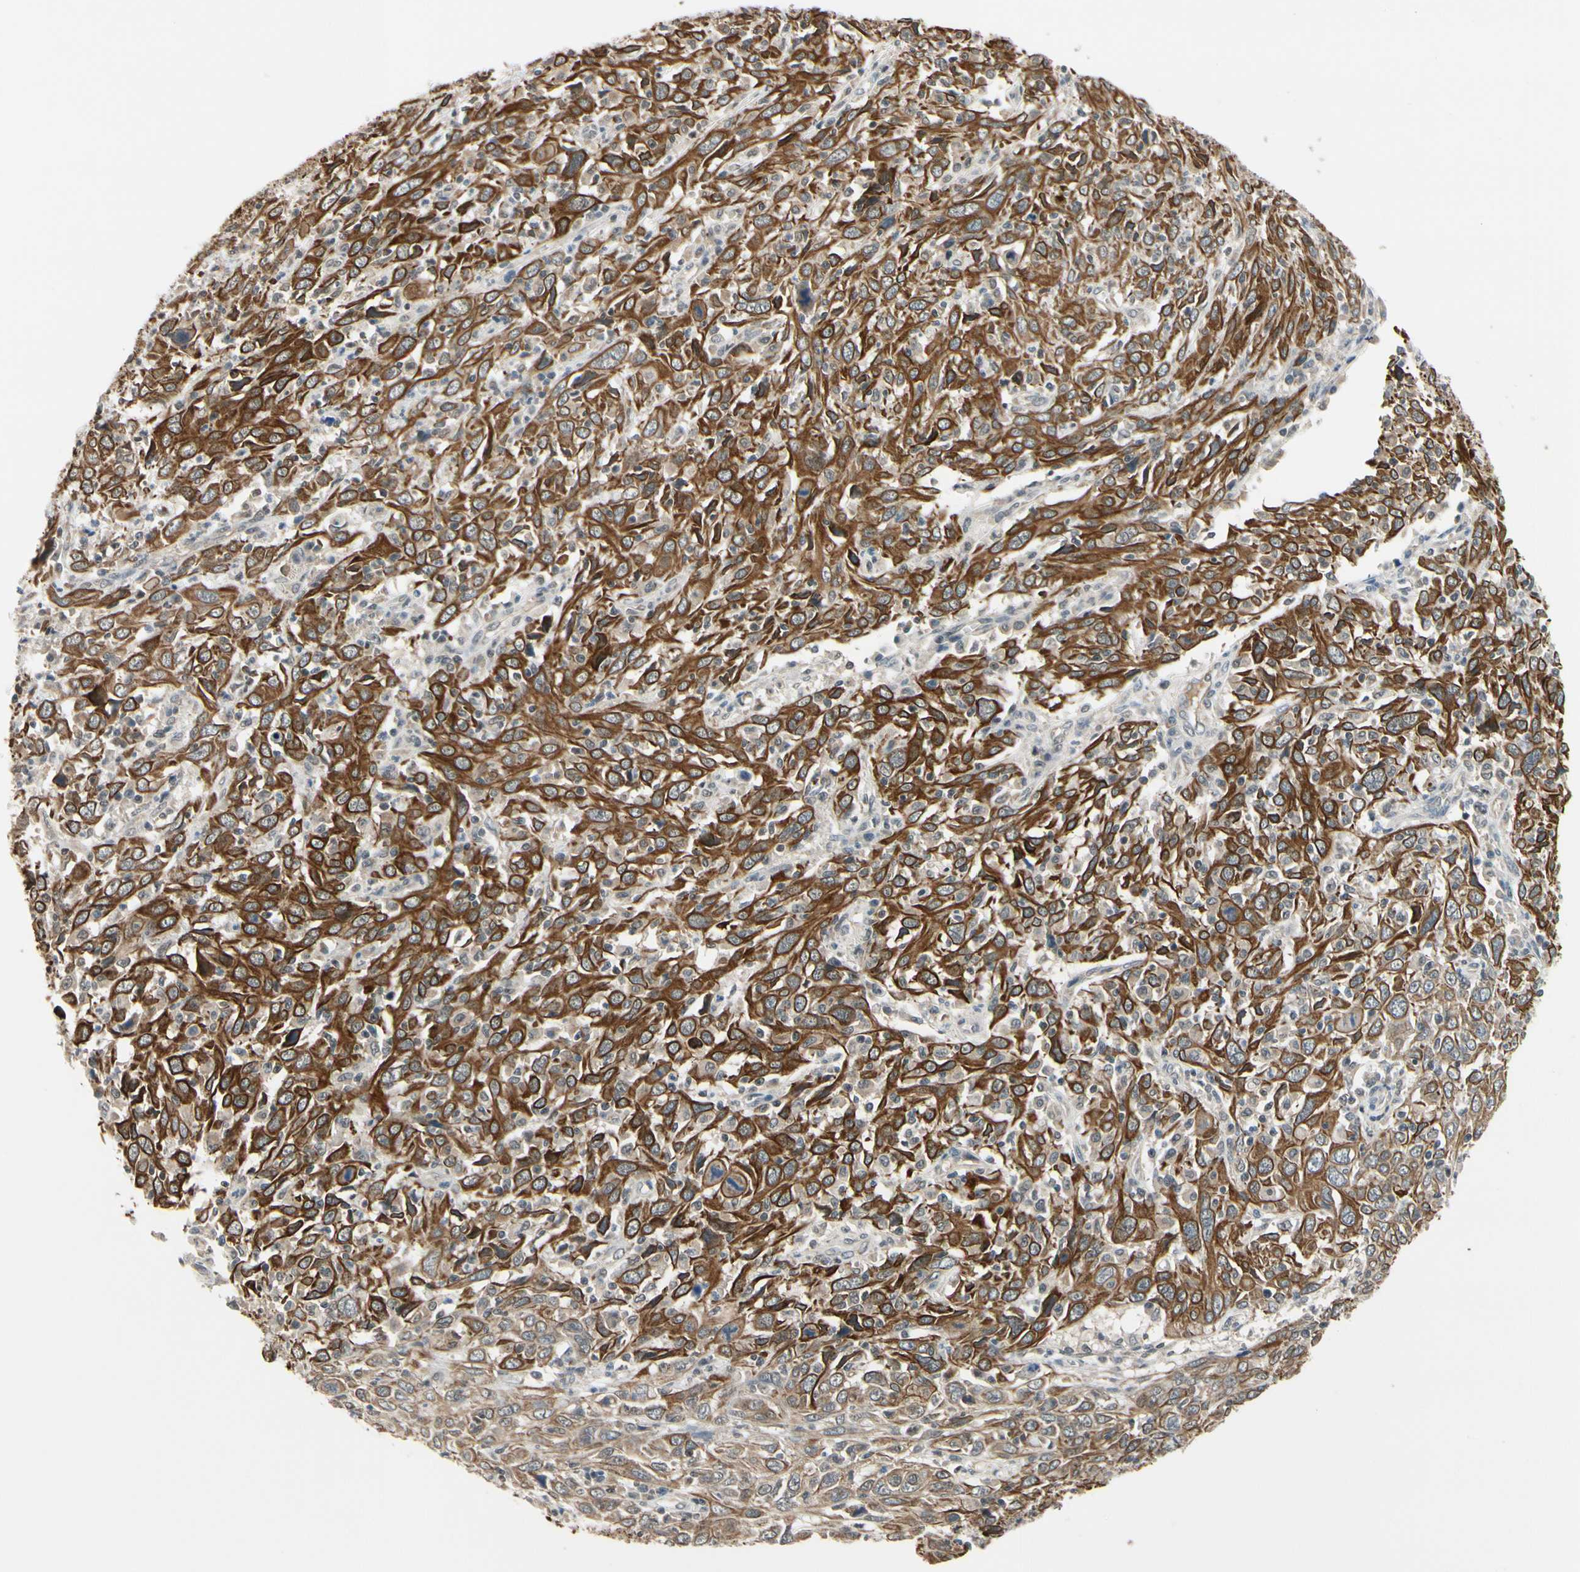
{"staining": {"intensity": "strong", "quantity": ">75%", "location": "cytoplasmic/membranous"}, "tissue": "cervical cancer", "cell_type": "Tumor cells", "image_type": "cancer", "snomed": [{"axis": "morphology", "description": "Squamous cell carcinoma, NOS"}, {"axis": "topography", "description": "Cervix"}], "caption": "Immunohistochemical staining of cervical cancer shows high levels of strong cytoplasmic/membranous expression in about >75% of tumor cells.", "gene": "TAF12", "patient": {"sex": "female", "age": 46}}